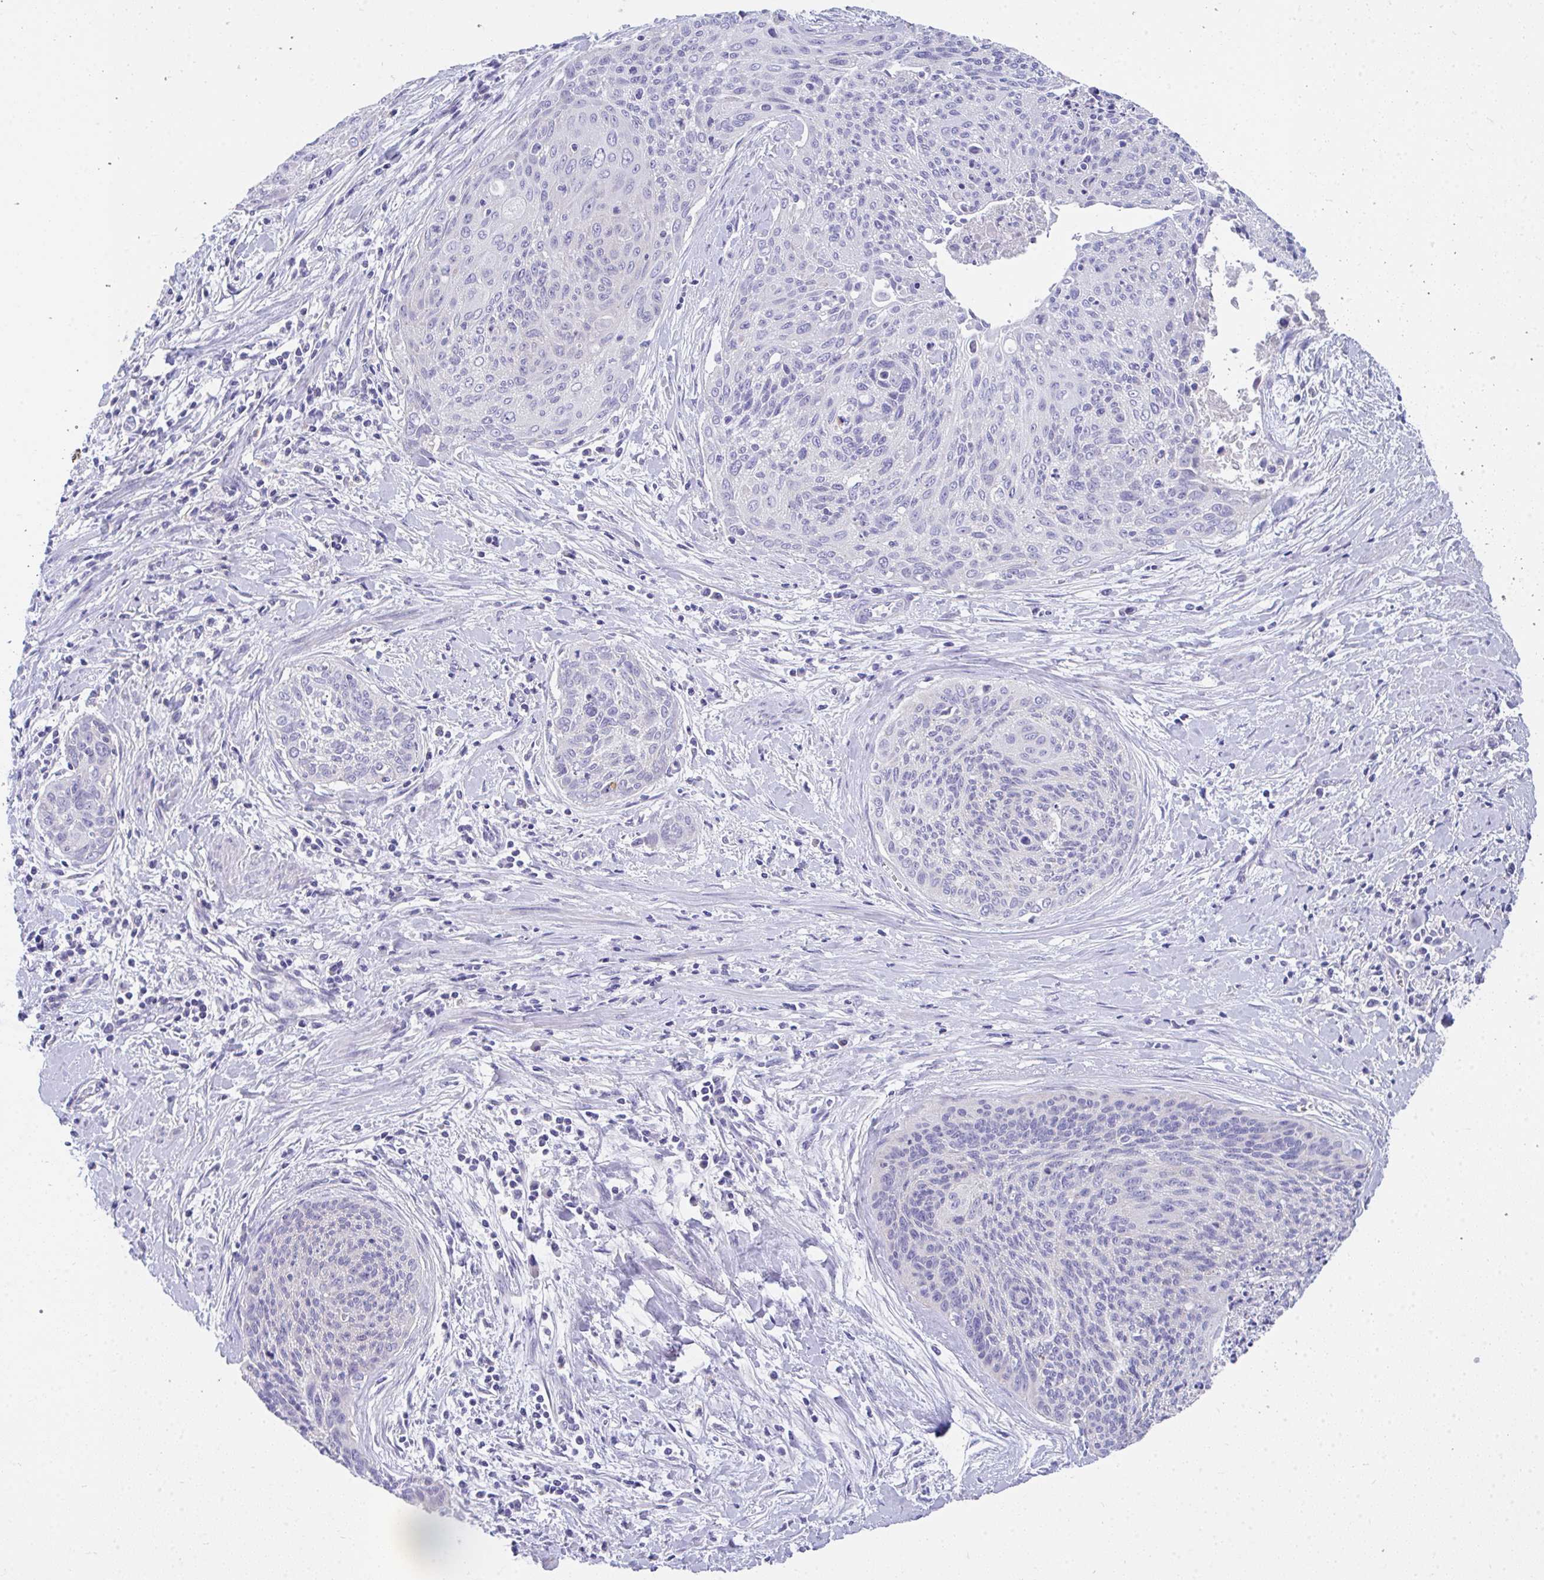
{"staining": {"intensity": "negative", "quantity": "none", "location": "none"}, "tissue": "cervical cancer", "cell_type": "Tumor cells", "image_type": "cancer", "snomed": [{"axis": "morphology", "description": "Squamous cell carcinoma, NOS"}, {"axis": "topography", "description": "Cervix"}], "caption": "IHC photomicrograph of neoplastic tissue: cervical cancer (squamous cell carcinoma) stained with DAB reveals no significant protein staining in tumor cells.", "gene": "COA5", "patient": {"sex": "female", "age": 55}}